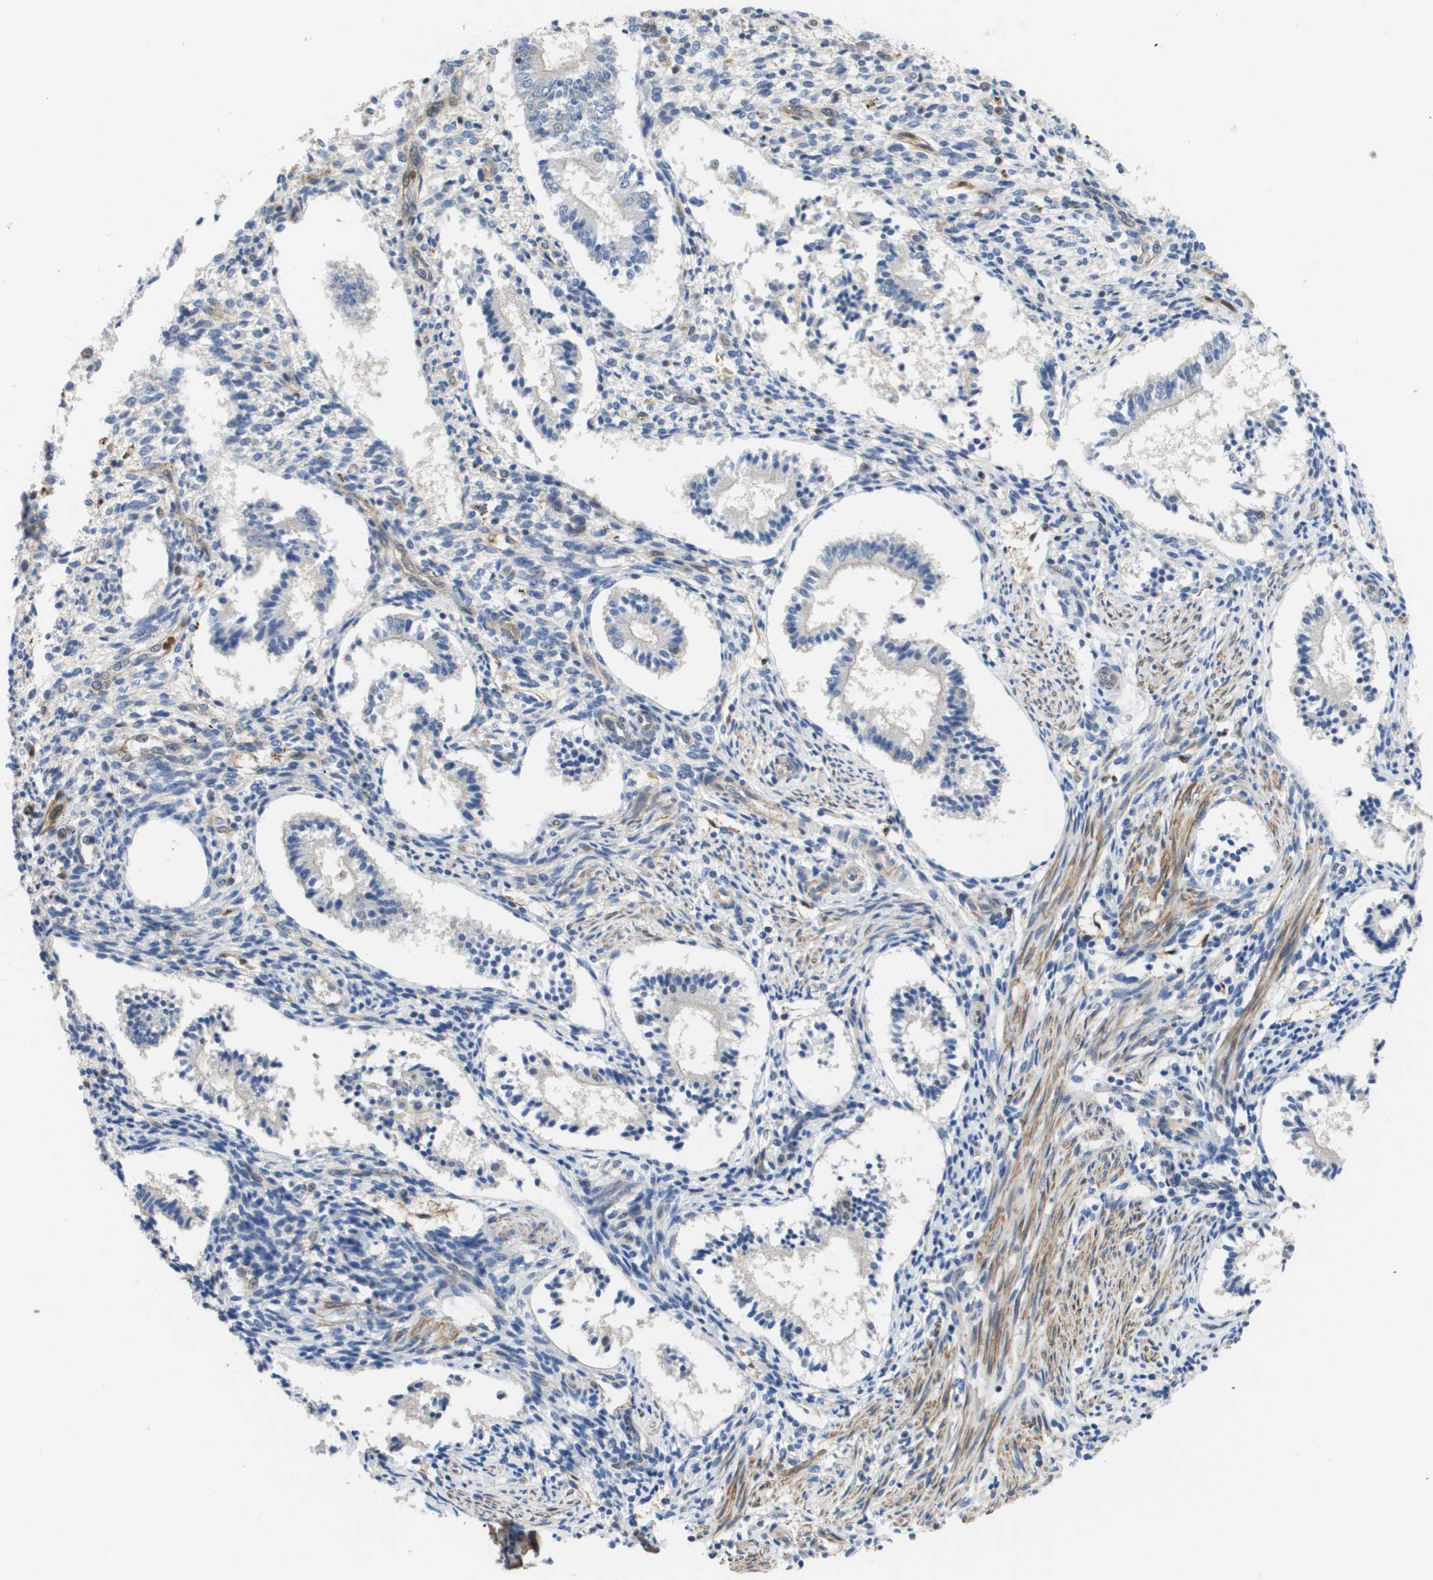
{"staining": {"intensity": "negative", "quantity": "none", "location": "none"}, "tissue": "endometrium", "cell_type": "Cells in endometrial stroma", "image_type": "normal", "snomed": [{"axis": "morphology", "description": "Normal tissue, NOS"}, {"axis": "topography", "description": "Endometrium"}], "caption": "The immunohistochemistry micrograph has no significant expression in cells in endometrial stroma of endometrium.", "gene": "RNF112", "patient": {"sex": "female", "age": 42}}